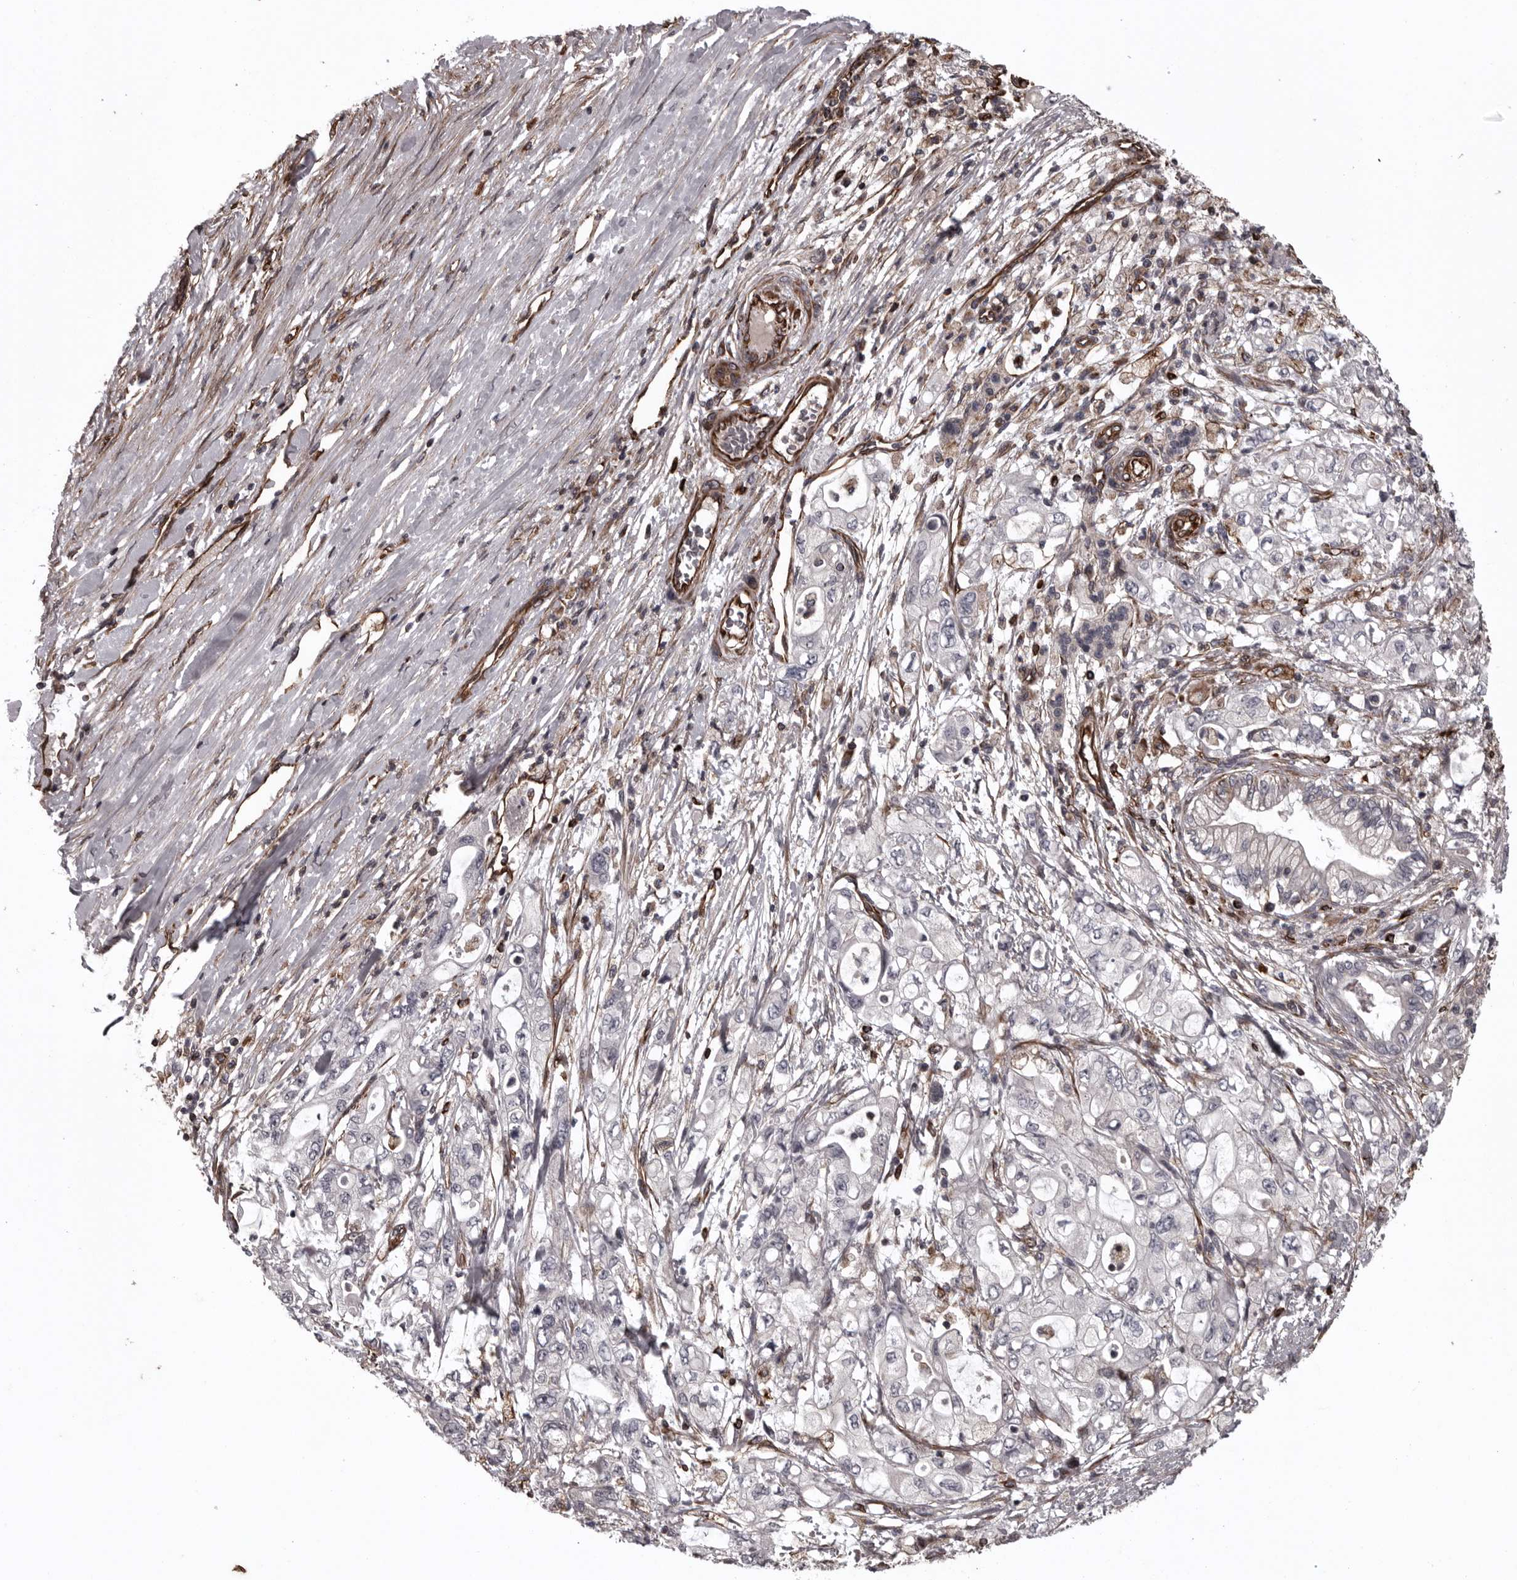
{"staining": {"intensity": "negative", "quantity": "none", "location": "none"}, "tissue": "pancreatic cancer", "cell_type": "Tumor cells", "image_type": "cancer", "snomed": [{"axis": "morphology", "description": "Adenocarcinoma, NOS"}, {"axis": "topography", "description": "Pancreas"}], "caption": "A histopathology image of human pancreatic cancer (adenocarcinoma) is negative for staining in tumor cells.", "gene": "FAAP100", "patient": {"sex": "male", "age": 79}}